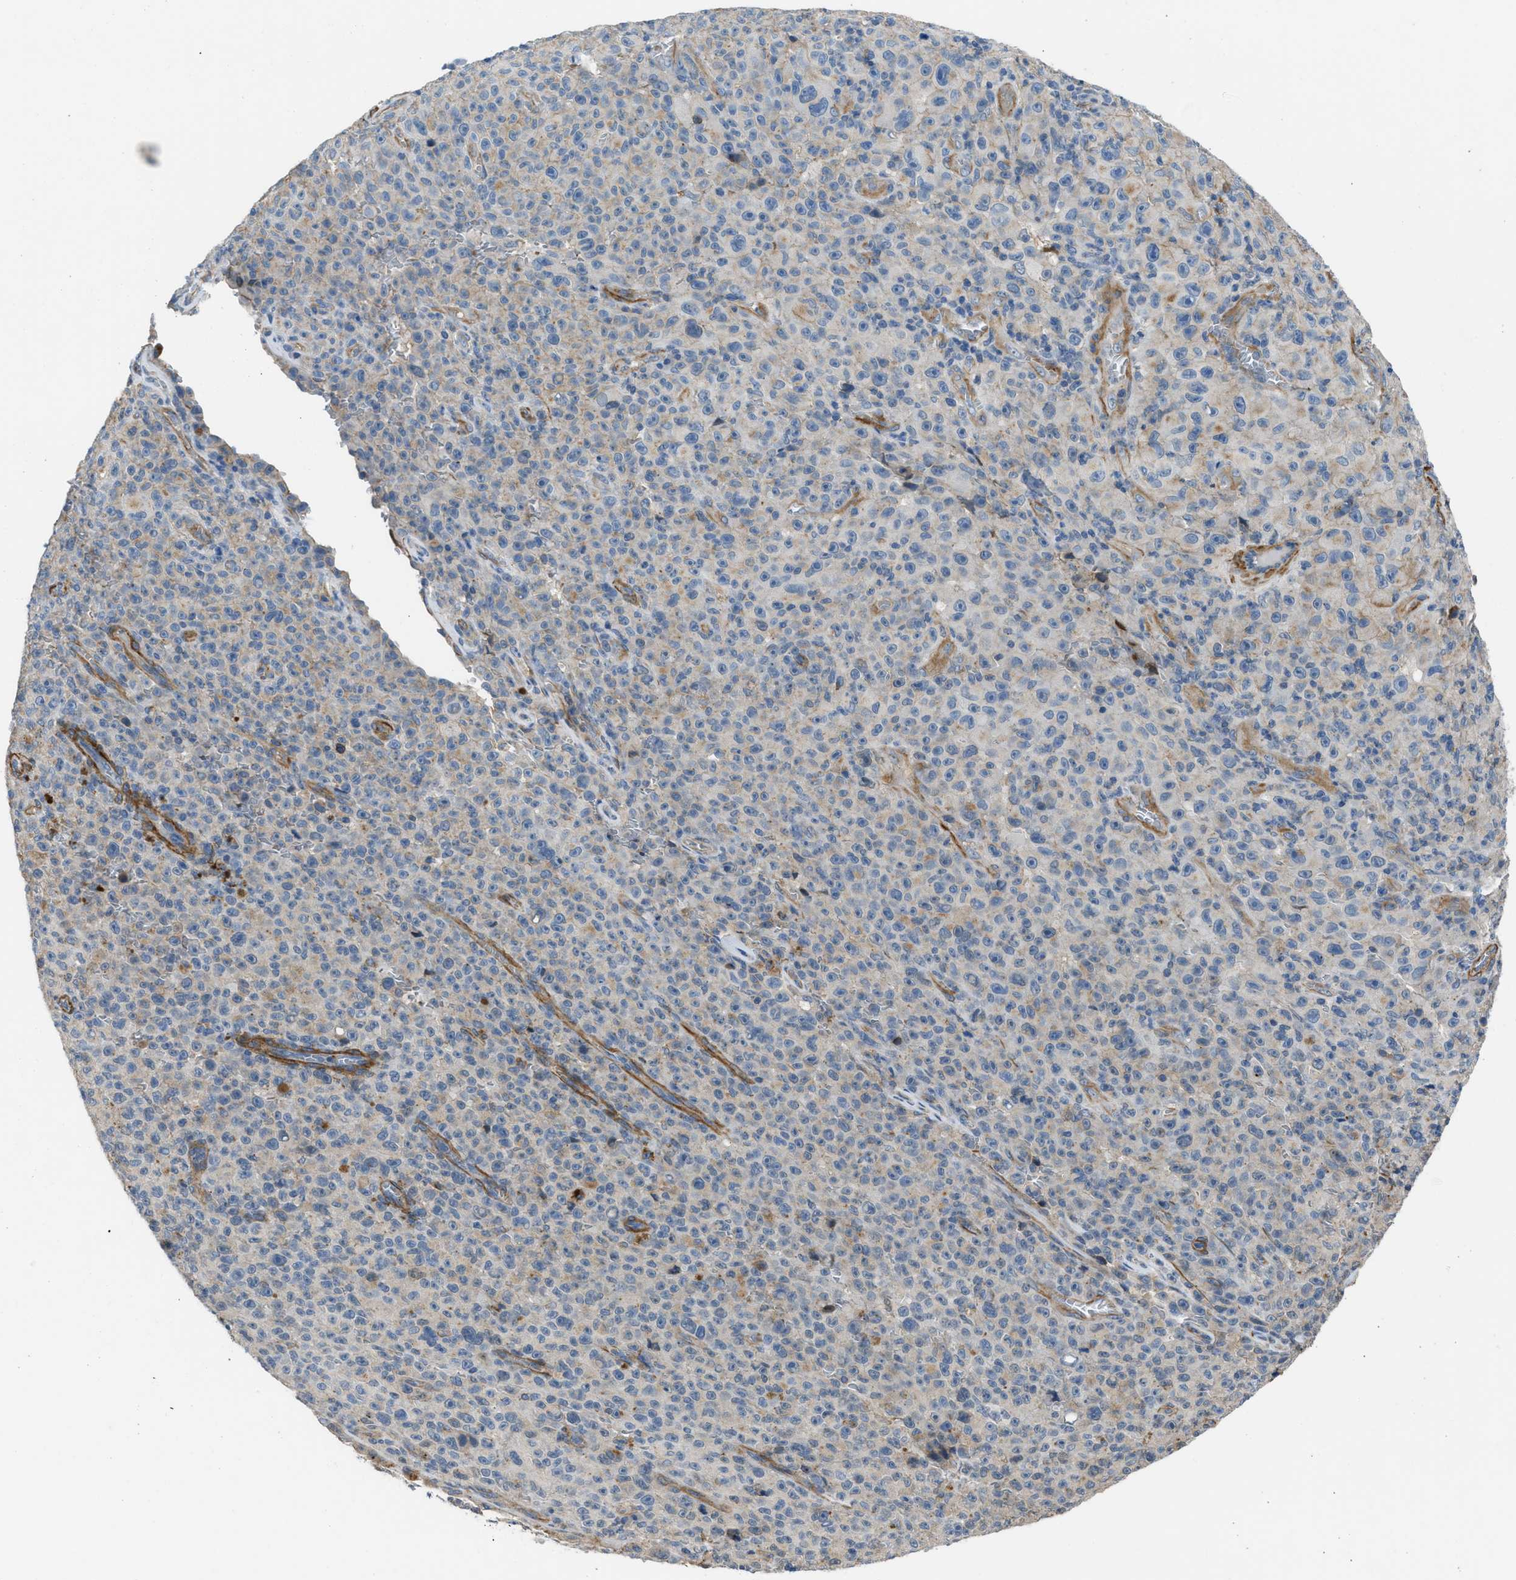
{"staining": {"intensity": "negative", "quantity": "none", "location": "none"}, "tissue": "melanoma", "cell_type": "Tumor cells", "image_type": "cancer", "snomed": [{"axis": "morphology", "description": "Malignant melanoma, NOS"}, {"axis": "topography", "description": "Skin"}], "caption": "This is an IHC histopathology image of human melanoma. There is no staining in tumor cells.", "gene": "PCNX3", "patient": {"sex": "female", "age": 82}}